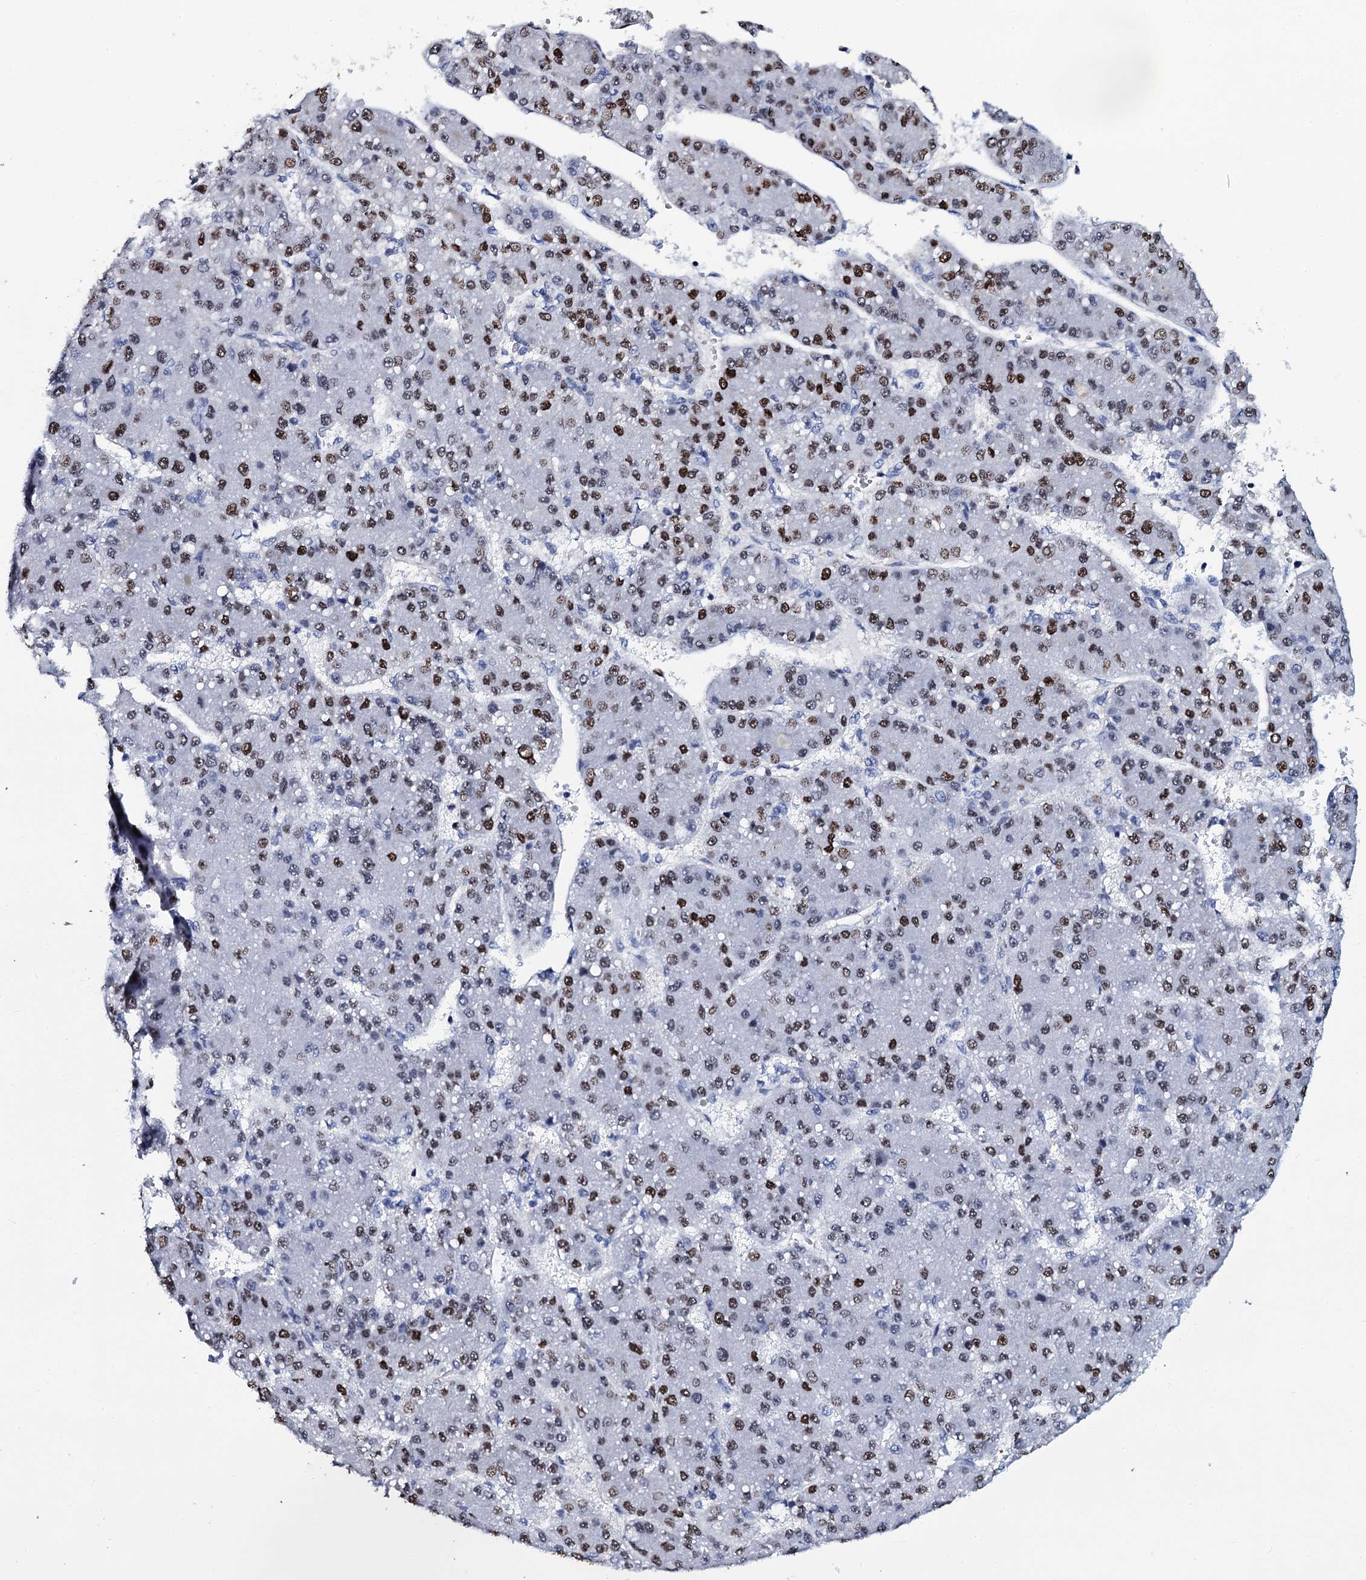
{"staining": {"intensity": "moderate", "quantity": ">75%", "location": "nuclear"}, "tissue": "liver cancer", "cell_type": "Tumor cells", "image_type": "cancer", "snomed": [{"axis": "morphology", "description": "Carcinoma, Hepatocellular, NOS"}, {"axis": "topography", "description": "Liver"}], "caption": "Liver hepatocellular carcinoma stained with a protein marker demonstrates moderate staining in tumor cells.", "gene": "NPM2", "patient": {"sex": "male", "age": 67}}